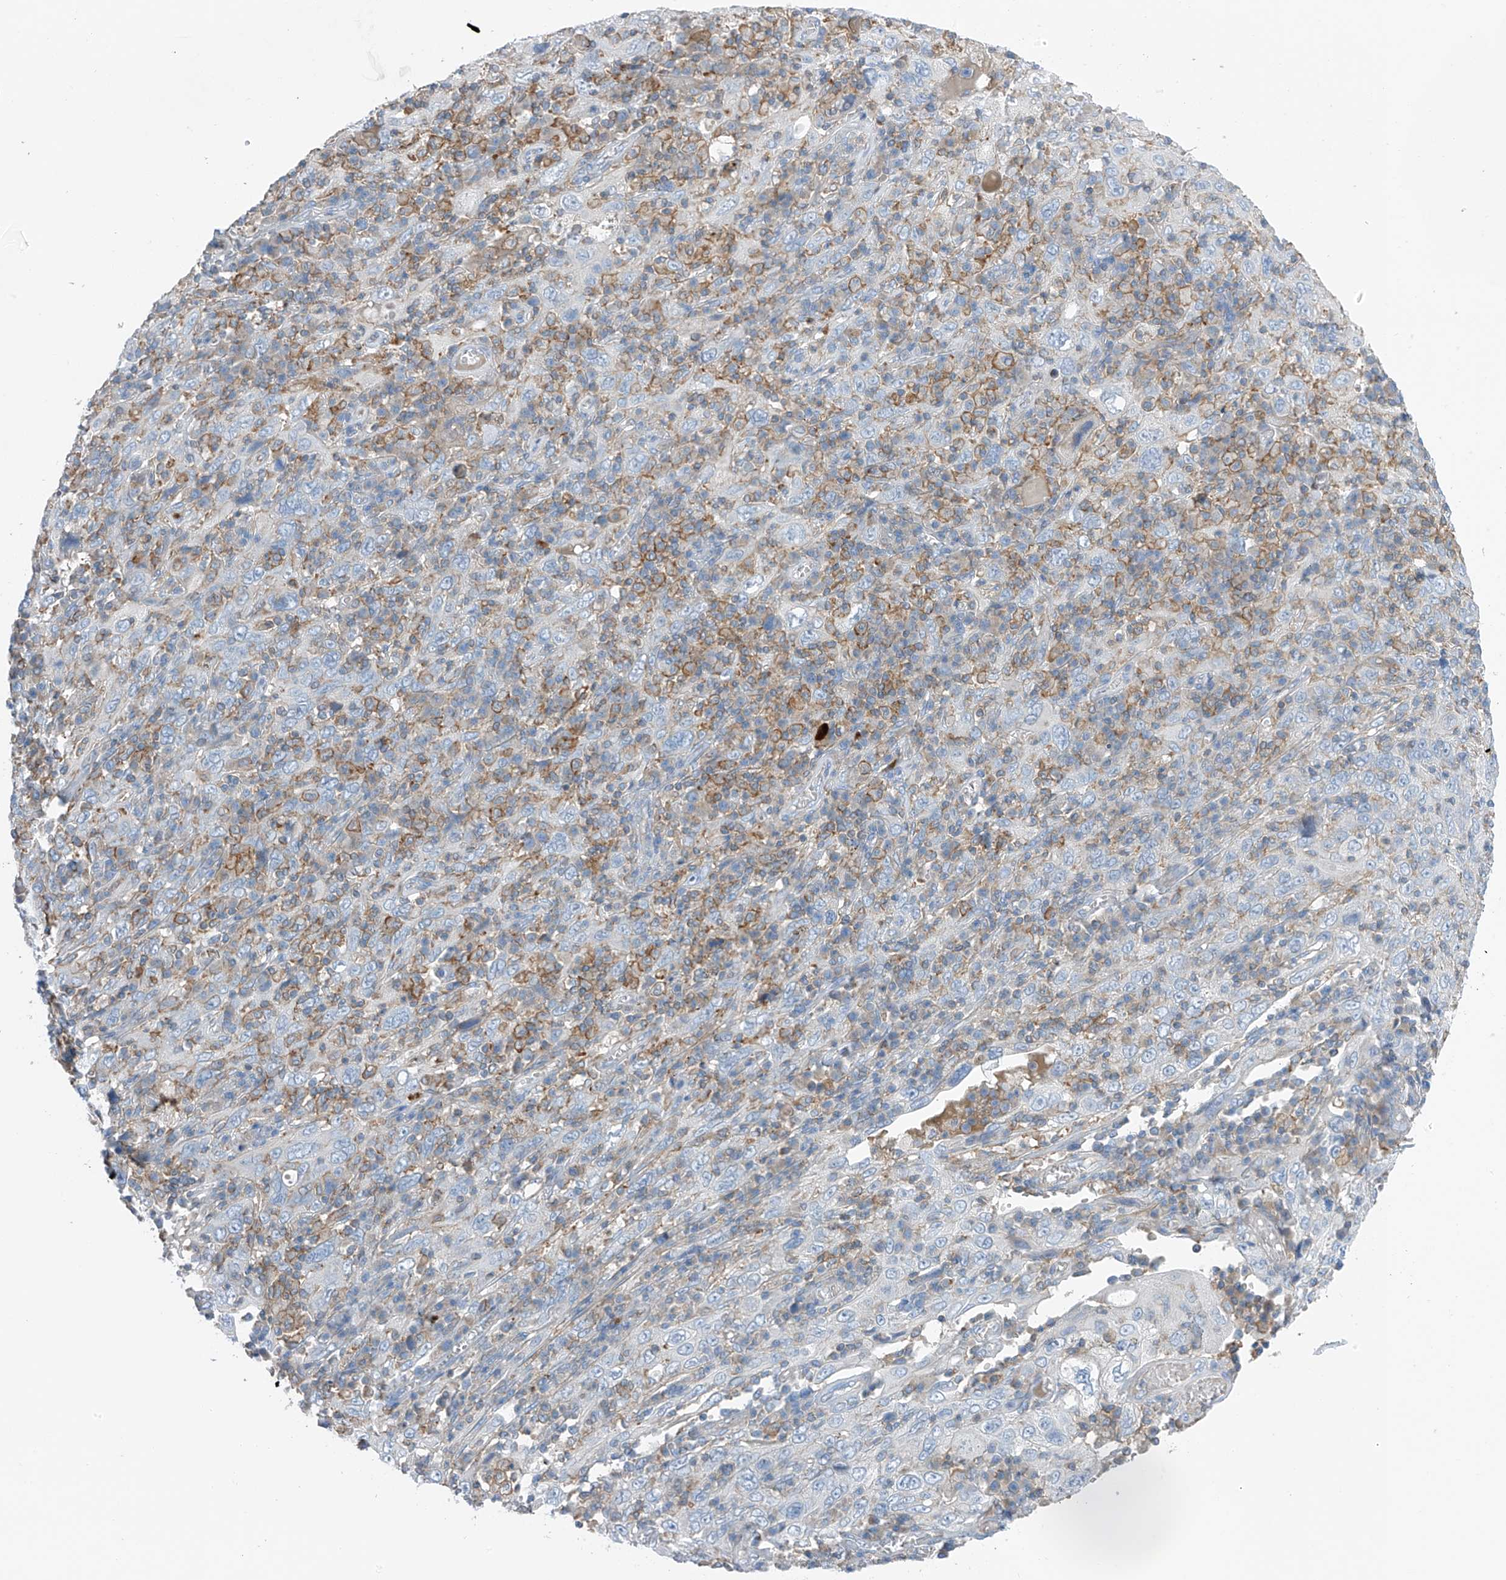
{"staining": {"intensity": "negative", "quantity": "none", "location": "none"}, "tissue": "cervical cancer", "cell_type": "Tumor cells", "image_type": "cancer", "snomed": [{"axis": "morphology", "description": "Squamous cell carcinoma, NOS"}, {"axis": "topography", "description": "Cervix"}], "caption": "Histopathology image shows no protein expression in tumor cells of cervical cancer (squamous cell carcinoma) tissue.", "gene": "NALCN", "patient": {"sex": "female", "age": 46}}